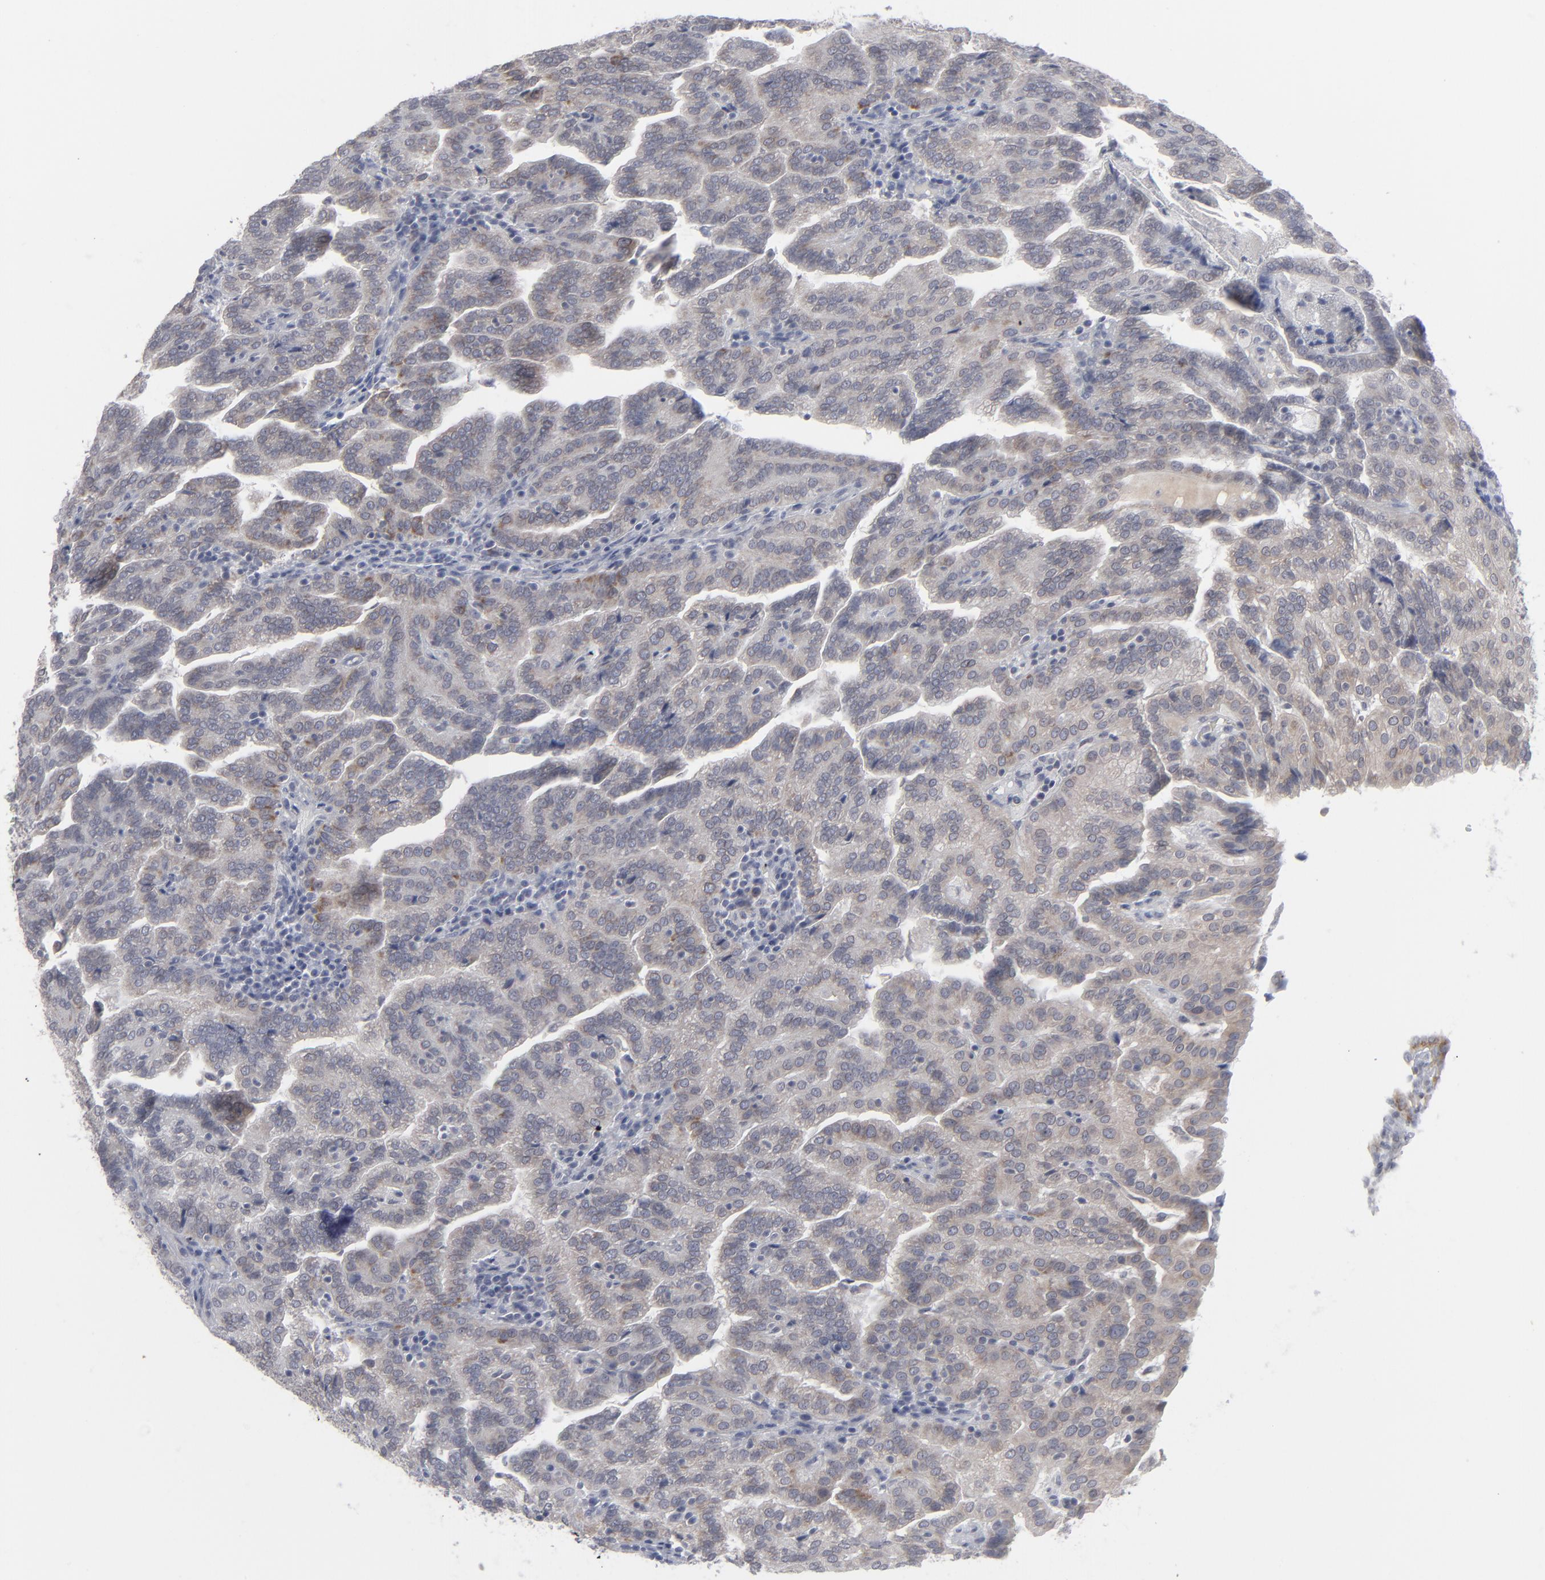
{"staining": {"intensity": "weak", "quantity": "25%-75%", "location": "cytoplasmic/membranous"}, "tissue": "renal cancer", "cell_type": "Tumor cells", "image_type": "cancer", "snomed": [{"axis": "morphology", "description": "Adenocarcinoma, NOS"}, {"axis": "topography", "description": "Kidney"}], "caption": "This is a photomicrograph of immunohistochemistry staining of renal cancer, which shows weak expression in the cytoplasmic/membranous of tumor cells.", "gene": "NUP88", "patient": {"sex": "male", "age": 61}}